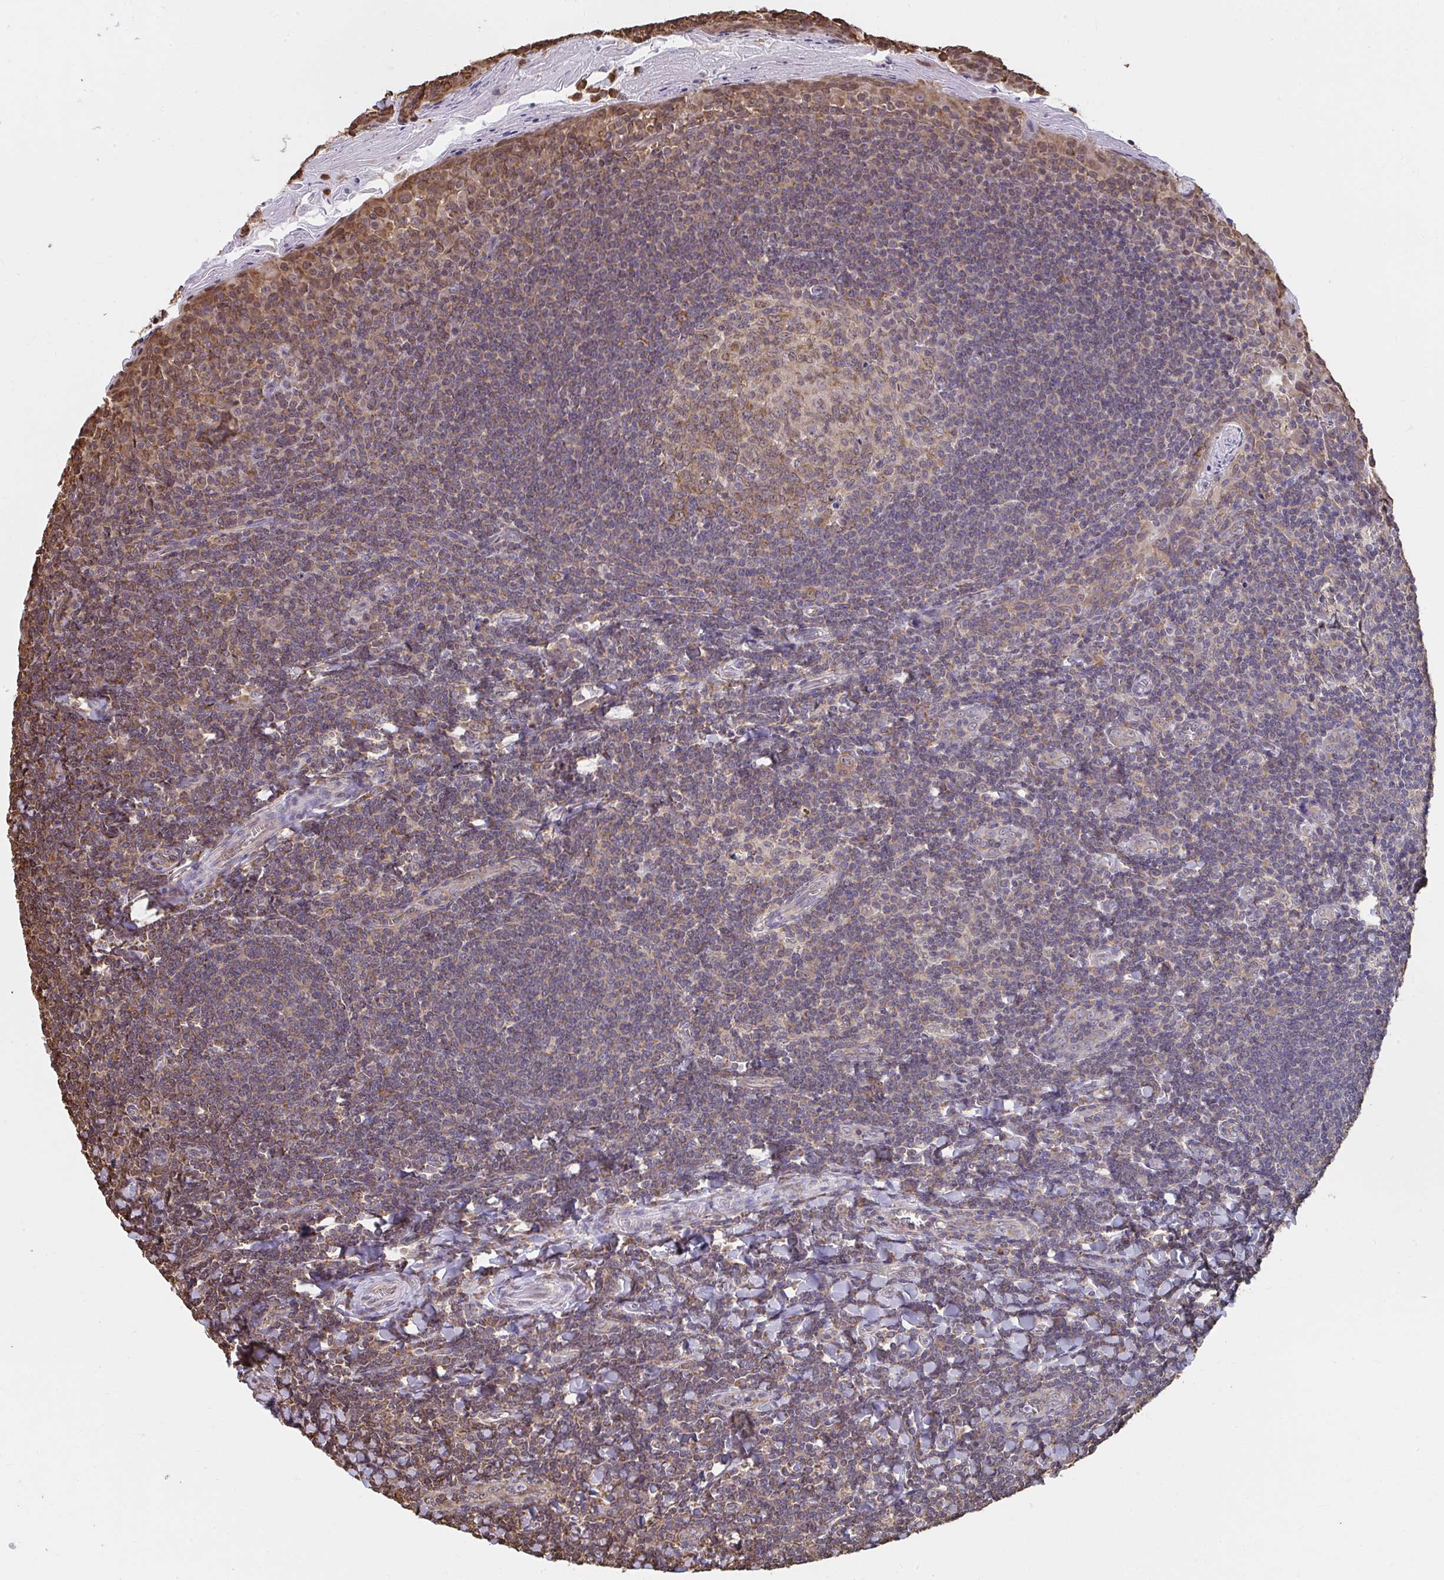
{"staining": {"intensity": "moderate", "quantity": ">75%", "location": "cytoplasmic/membranous"}, "tissue": "tonsil", "cell_type": "Germinal center cells", "image_type": "normal", "snomed": [{"axis": "morphology", "description": "Normal tissue, NOS"}, {"axis": "topography", "description": "Tonsil"}], "caption": "Immunohistochemical staining of normal tonsil shows medium levels of moderate cytoplasmic/membranous positivity in approximately >75% of germinal center cells. (DAB (3,3'-diaminobenzidine) = brown stain, brightfield microscopy at high magnification).", "gene": "SYNCRIP", "patient": {"sex": "male", "age": 27}}